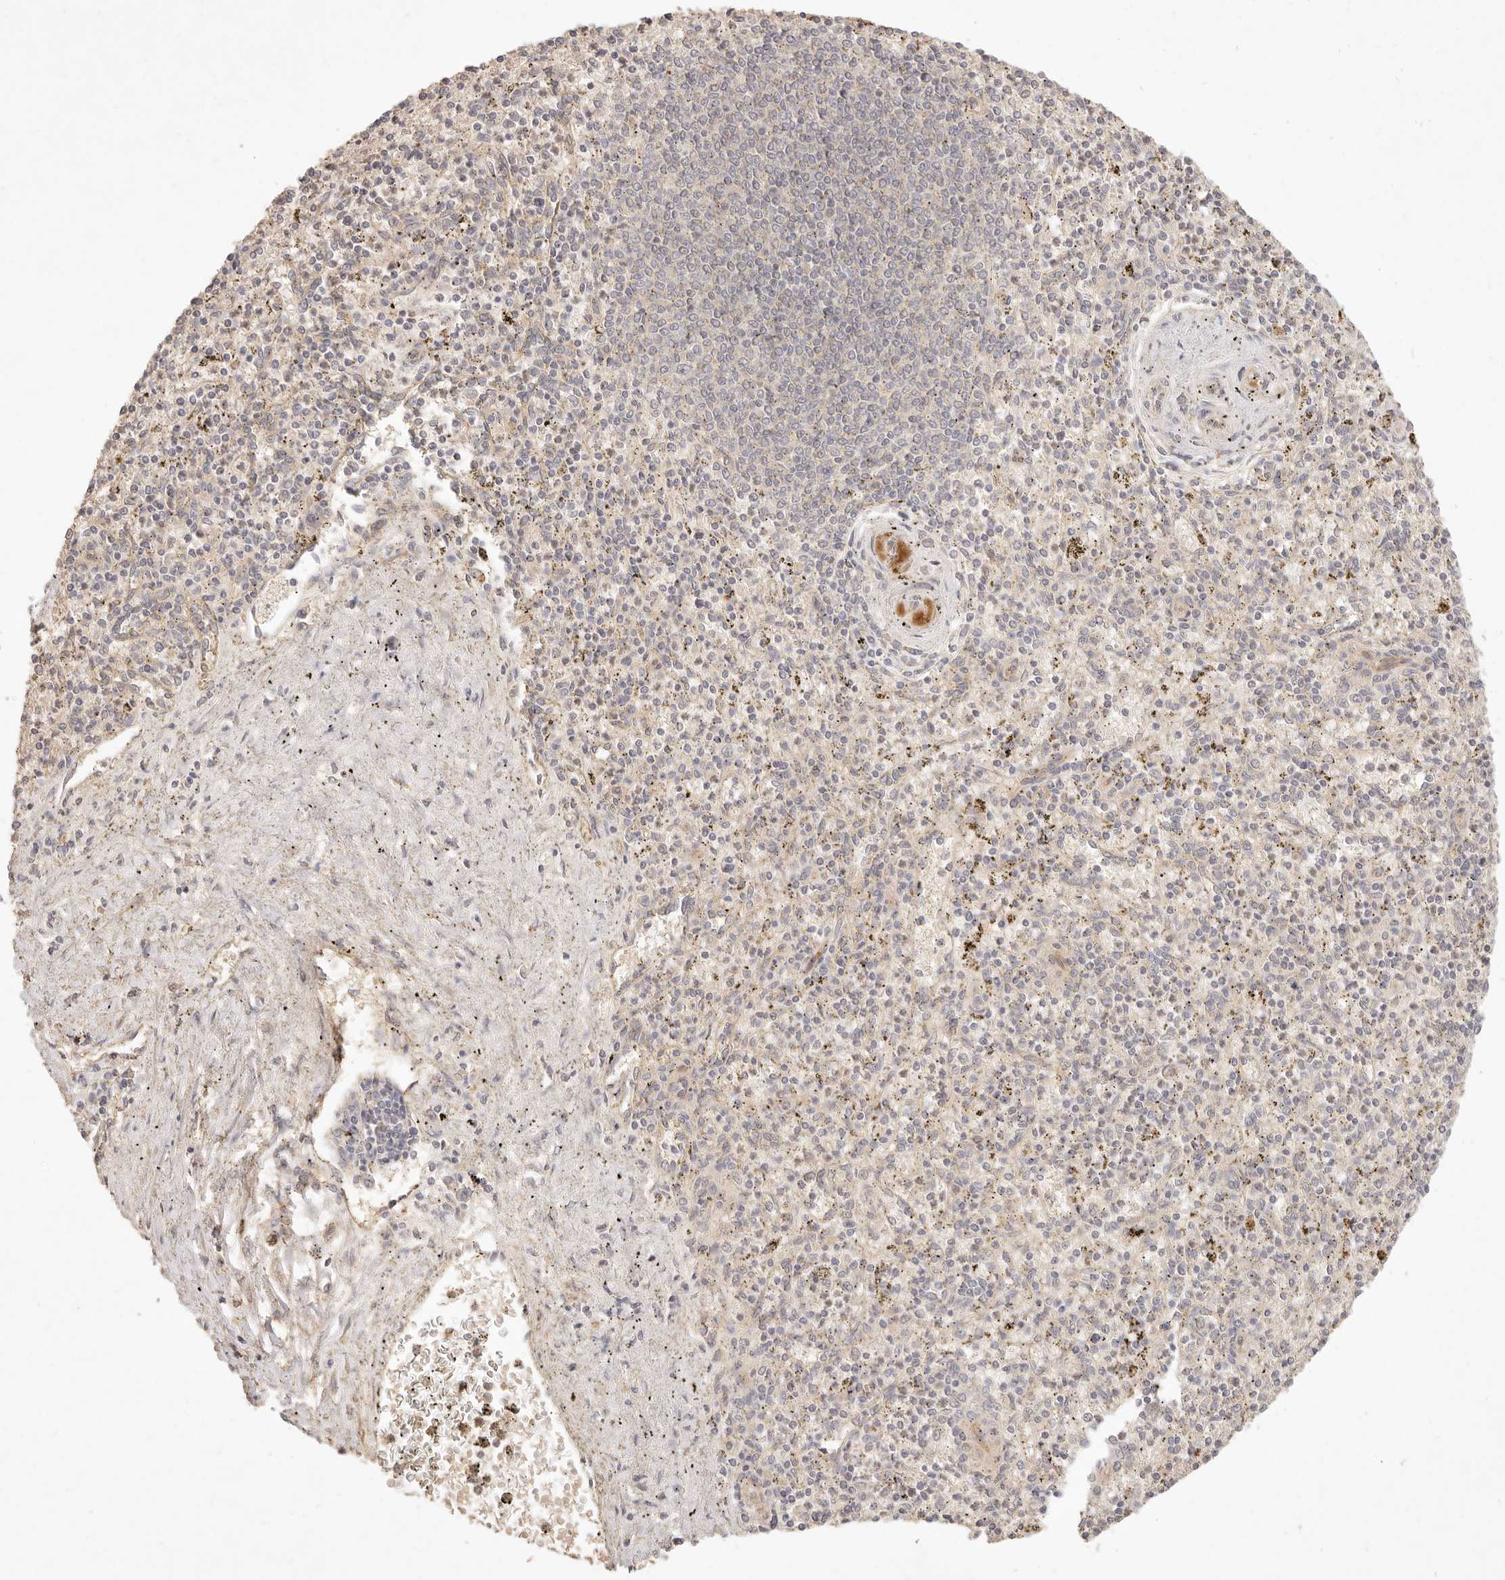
{"staining": {"intensity": "negative", "quantity": "none", "location": "none"}, "tissue": "spleen", "cell_type": "Cells in red pulp", "image_type": "normal", "snomed": [{"axis": "morphology", "description": "Normal tissue, NOS"}, {"axis": "topography", "description": "Spleen"}], "caption": "The photomicrograph displays no staining of cells in red pulp in unremarkable spleen.", "gene": "PPP1R3B", "patient": {"sex": "male", "age": 72}}